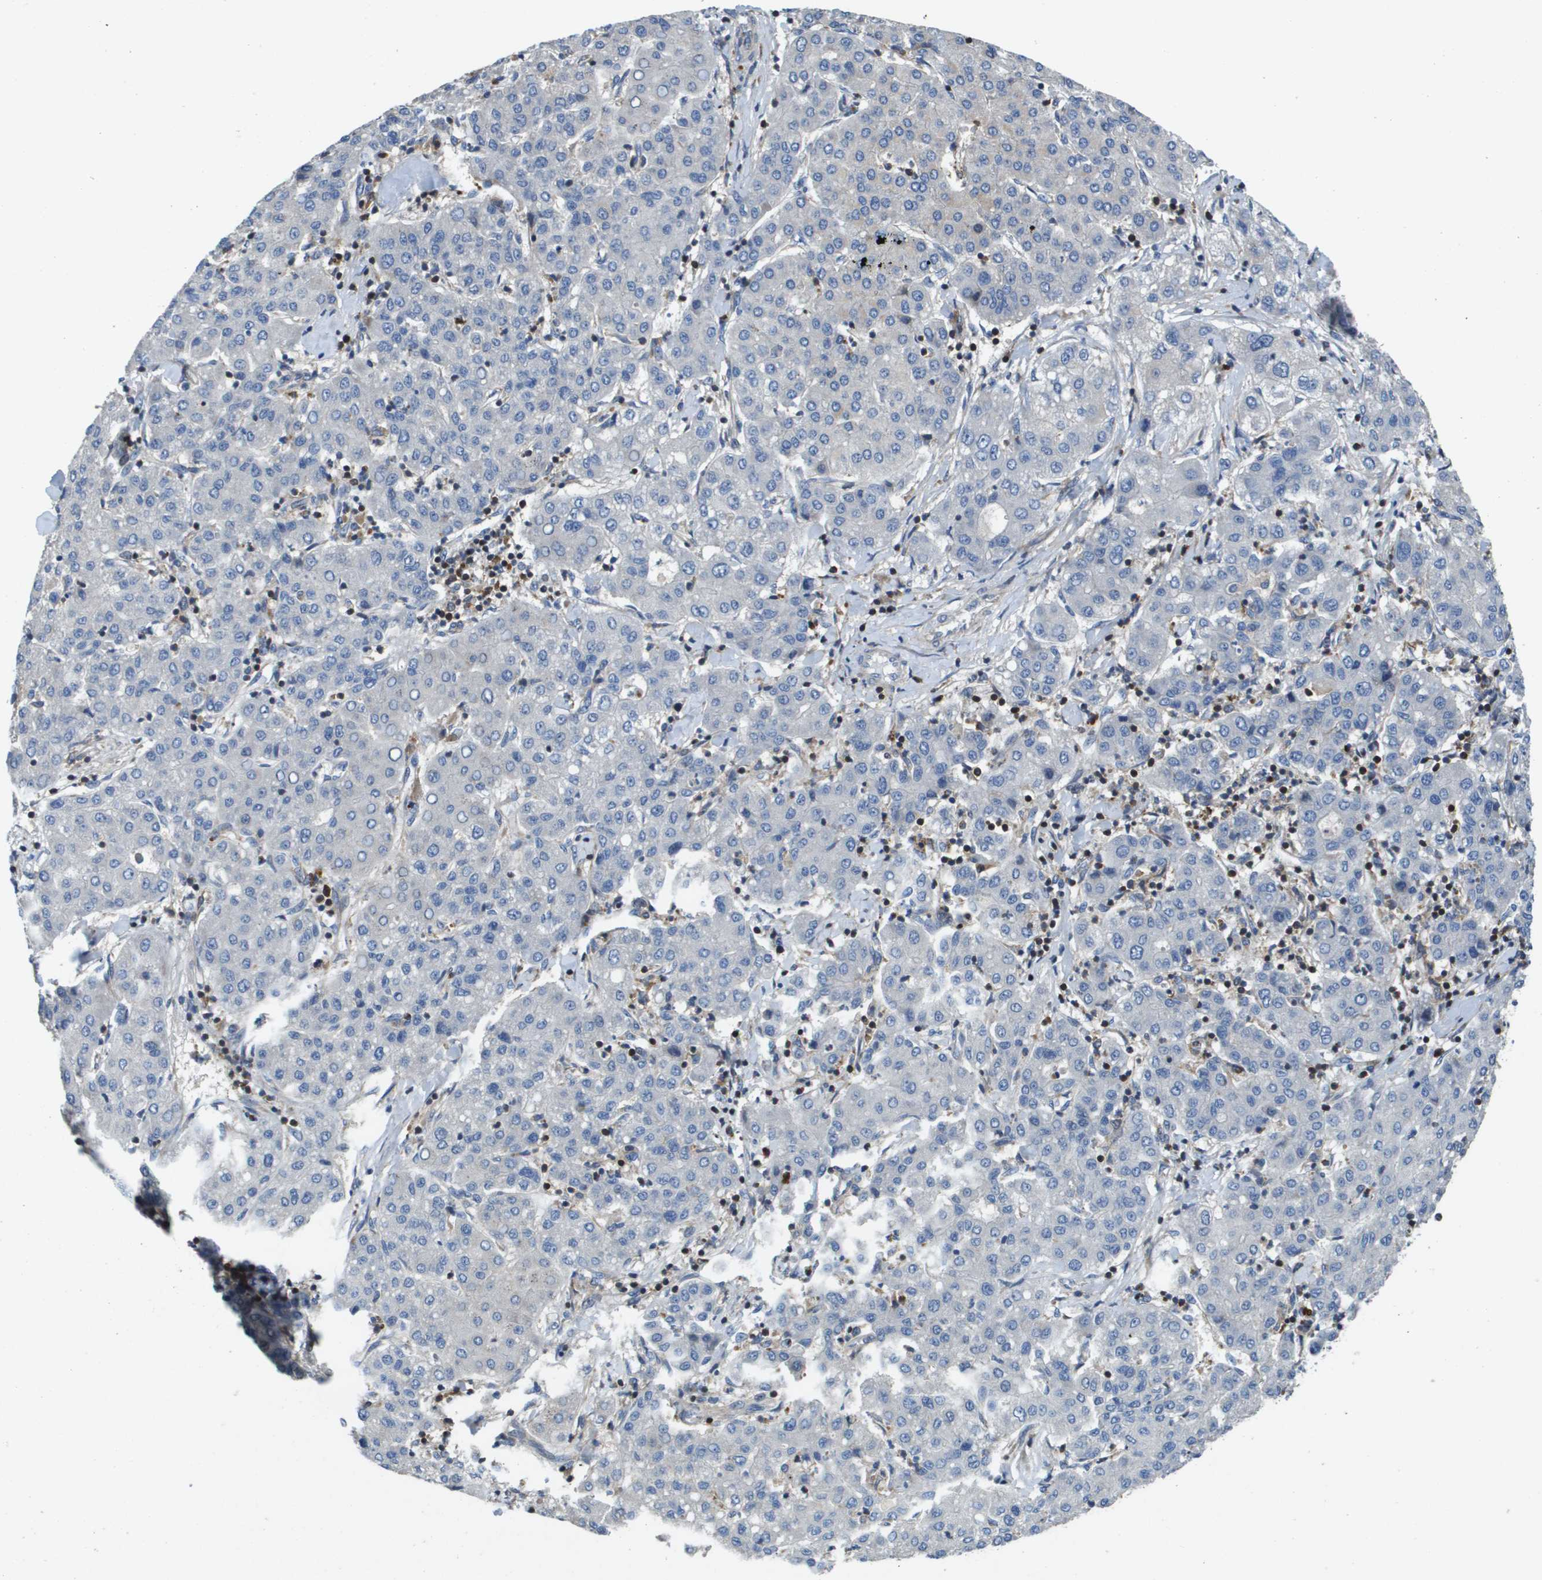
{"staining": {"intensity": "negative", "quantity": "none", "location": "none"}, "tissue": "liver cancer", "cell_type": "Tumor cells", "image_type": "cancer", "snomed": [{"axis": "morphology", "description": "Carcinoma, Hepatocellular, NOS"}, {"axis": "topography", "description": "Liver"}], "caption": "Human liver cancer (hepatocellular carcinoma) stained for a protein using immunohistochemistry (IHC) reveals no expression in tumor cells.", "gene": "SCN4B", "patient": {"sex": "male", "age": 65}}